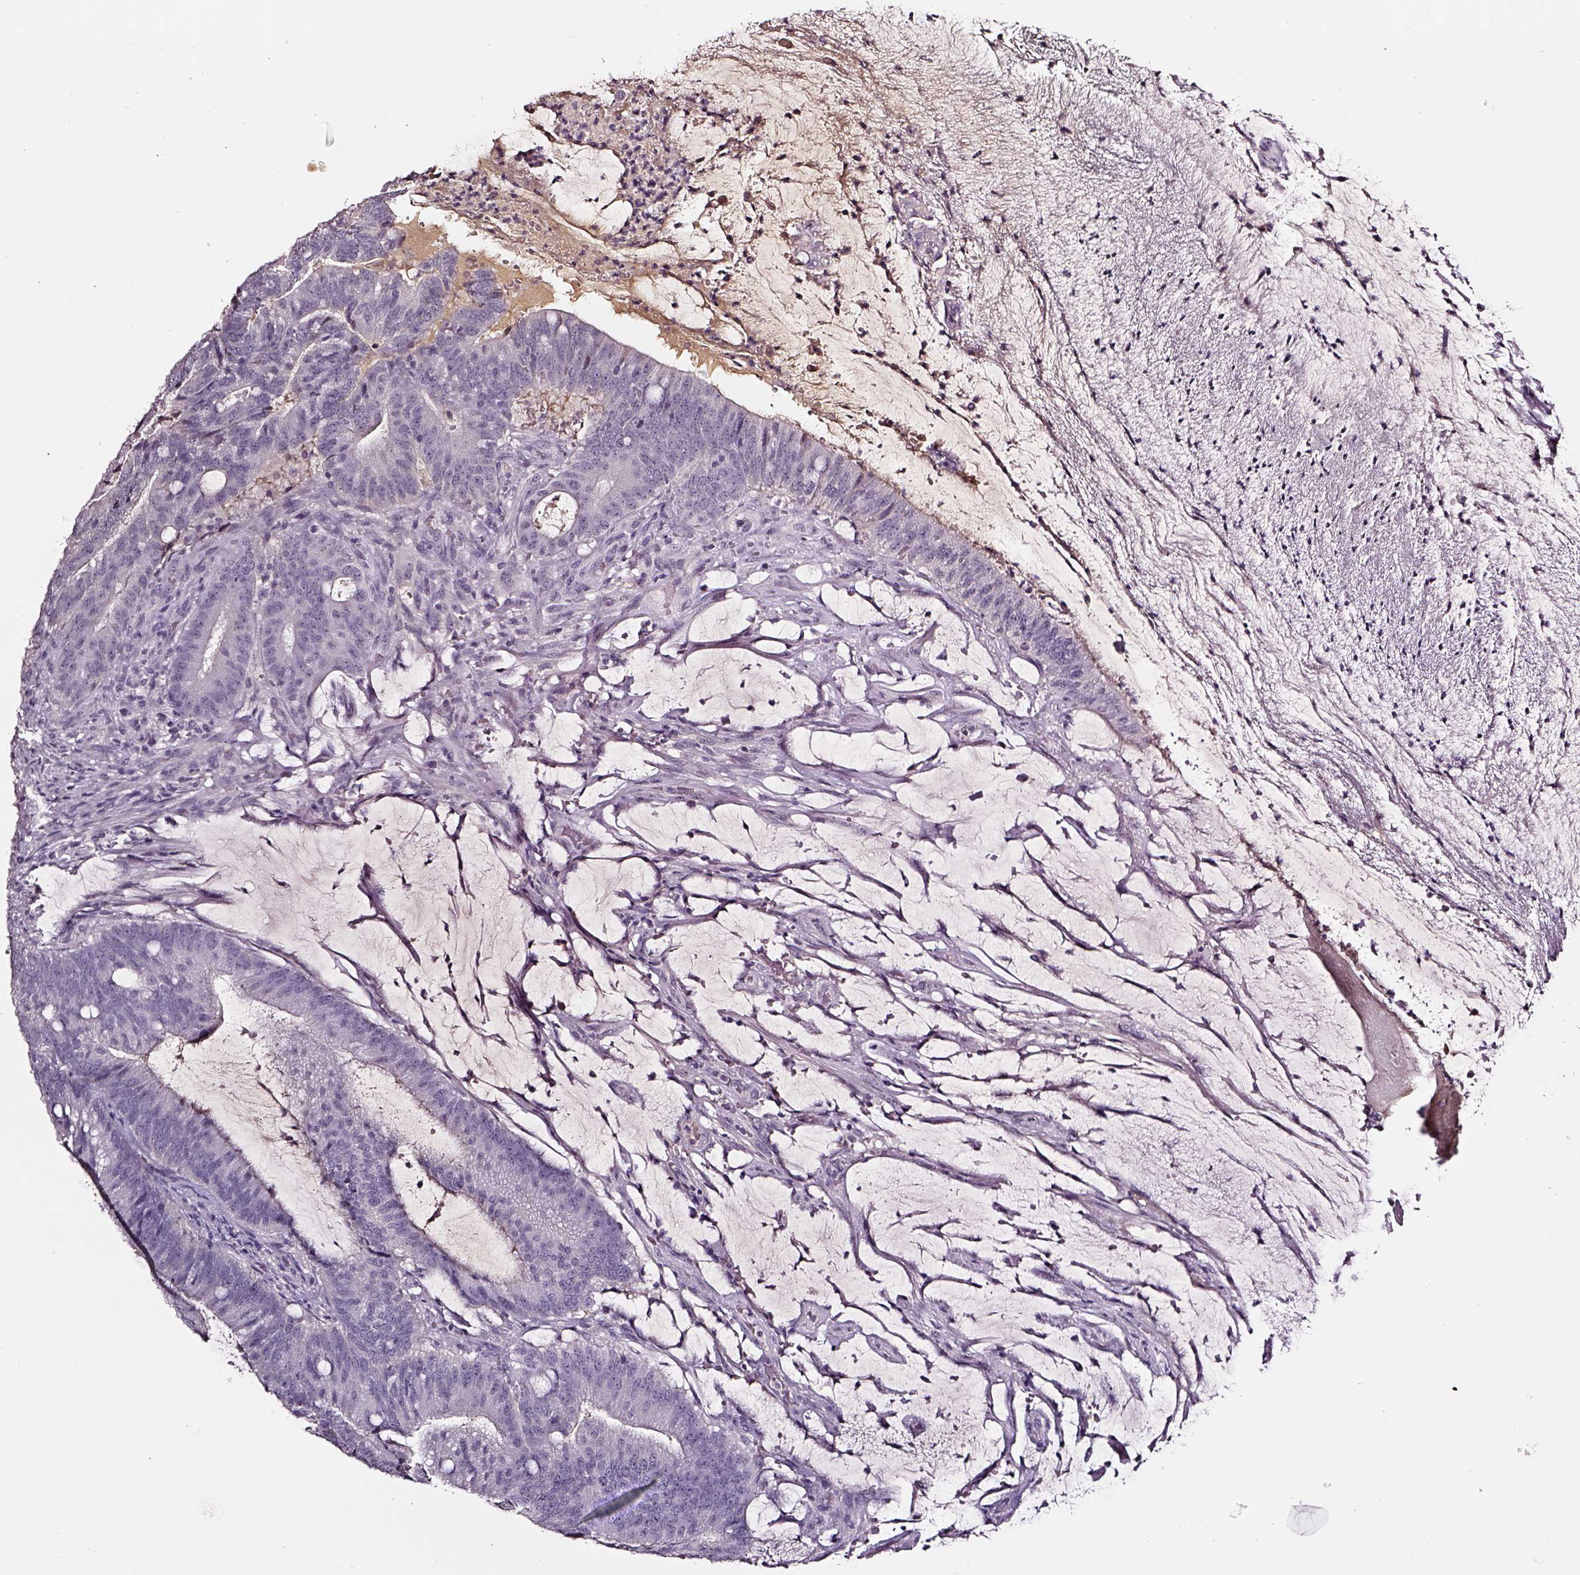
{"staining": {"intensity": "negative", "quantity": "none", "location": "none"}, "tissue": "colorectal cancer", "cell_type": "Tumor cells", "image_type": "cancer", "snomed": [{"axis": "morphology", "description": "Adenocarcinoma, NOS"}, {"axis": "topography", "description": "Colon"}], "caption": "A photomicrograph of human adenocarcinoma (colorectal) is negative for staining in tumor cells.", "gene": "SMIM17", "patient": {"sex": "female", "age": 43}}